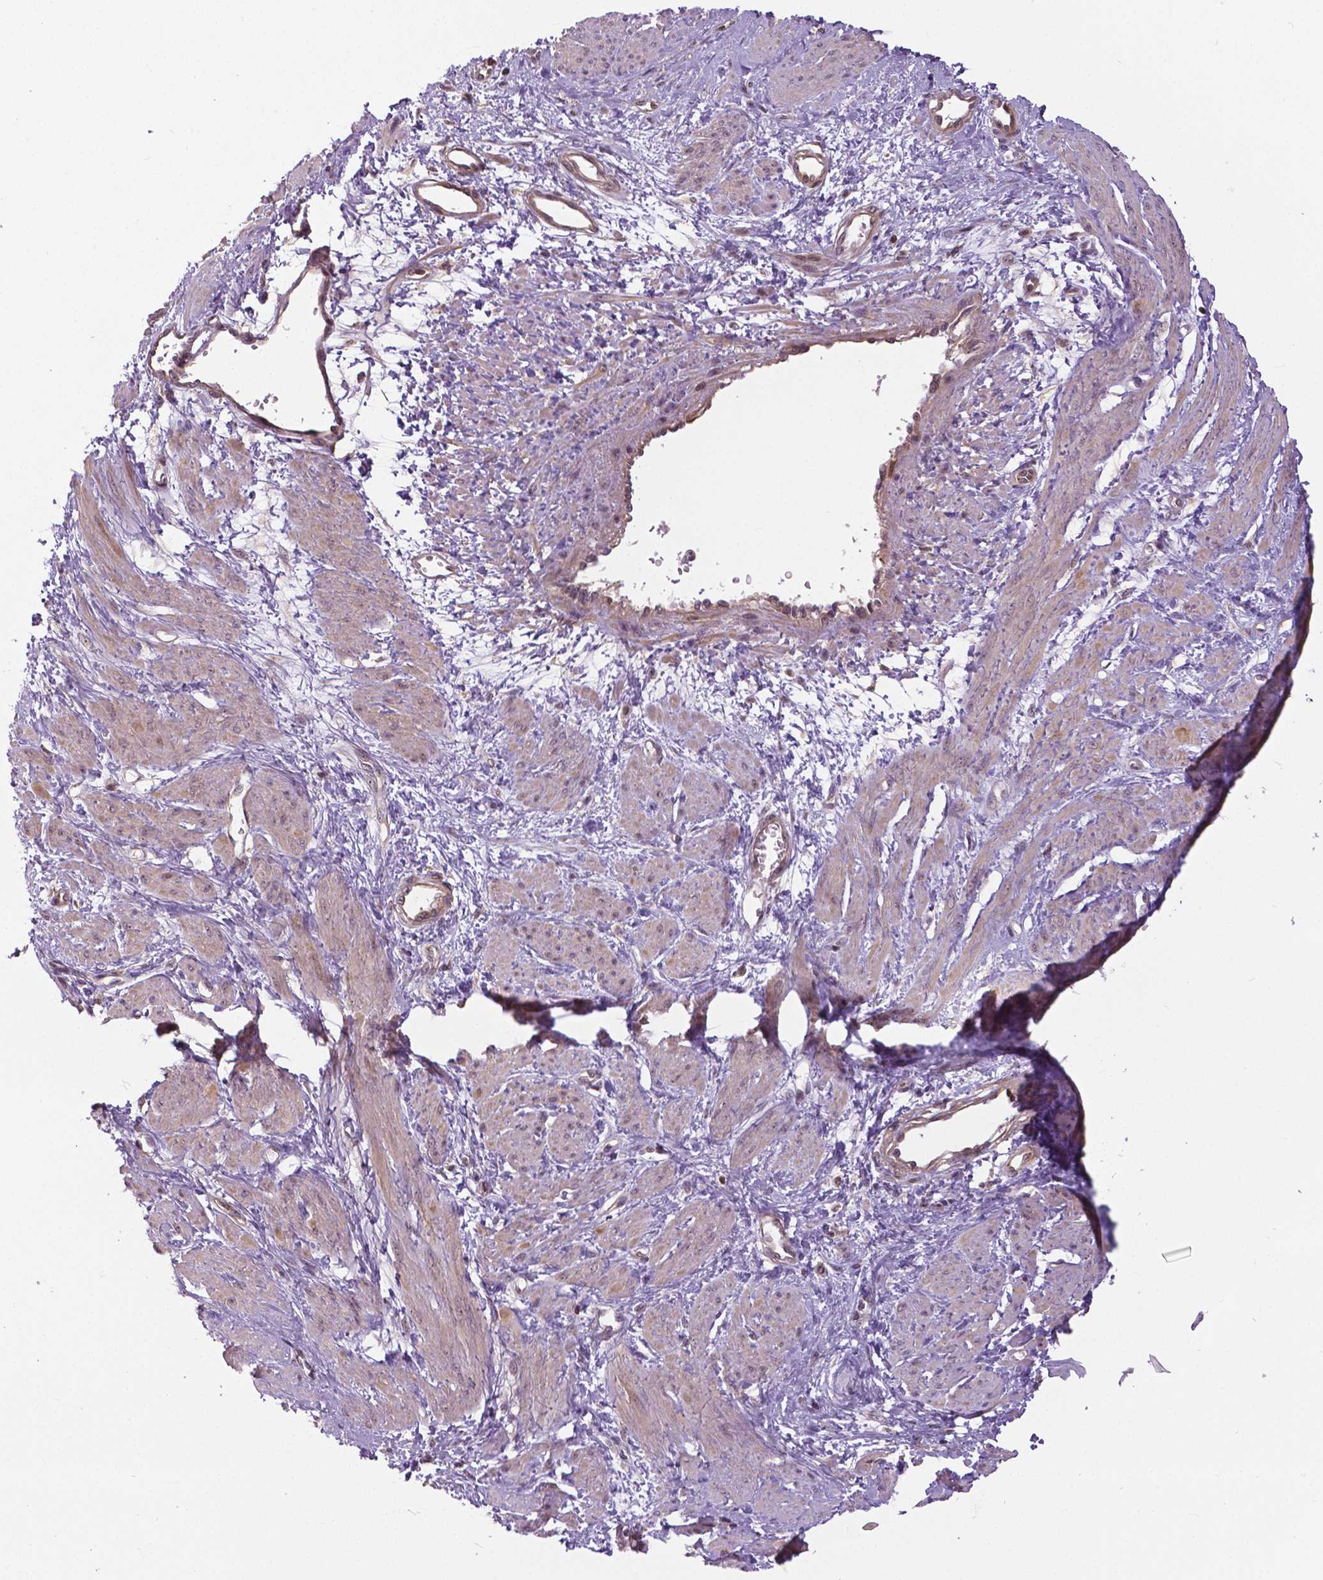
{"staining": {"intensity": "weak", "quantity": "25%-75%", "location": "cytoplasmic/membranous"}, "tissue": "smooth muscle", "cell_type": "Smooth muscle cells", "image_type": "normal", "snomed": [{"axis": "morphology", "description": "Normal tissue, NOS"}, {"axis": "topography", "description": "Smooth muscle"}, {"axis": "topography", "description": "Uterus"}], "caption": "Immunohistochemical staining of benign smooth muscle exhibits 25%-75% levels of weak cytoplasmic/membranous protein positivity in about 25%-75% of smooth muscle cells.", "gene": "ANXA13", "patient": {"sex": "female", "age": 39}}